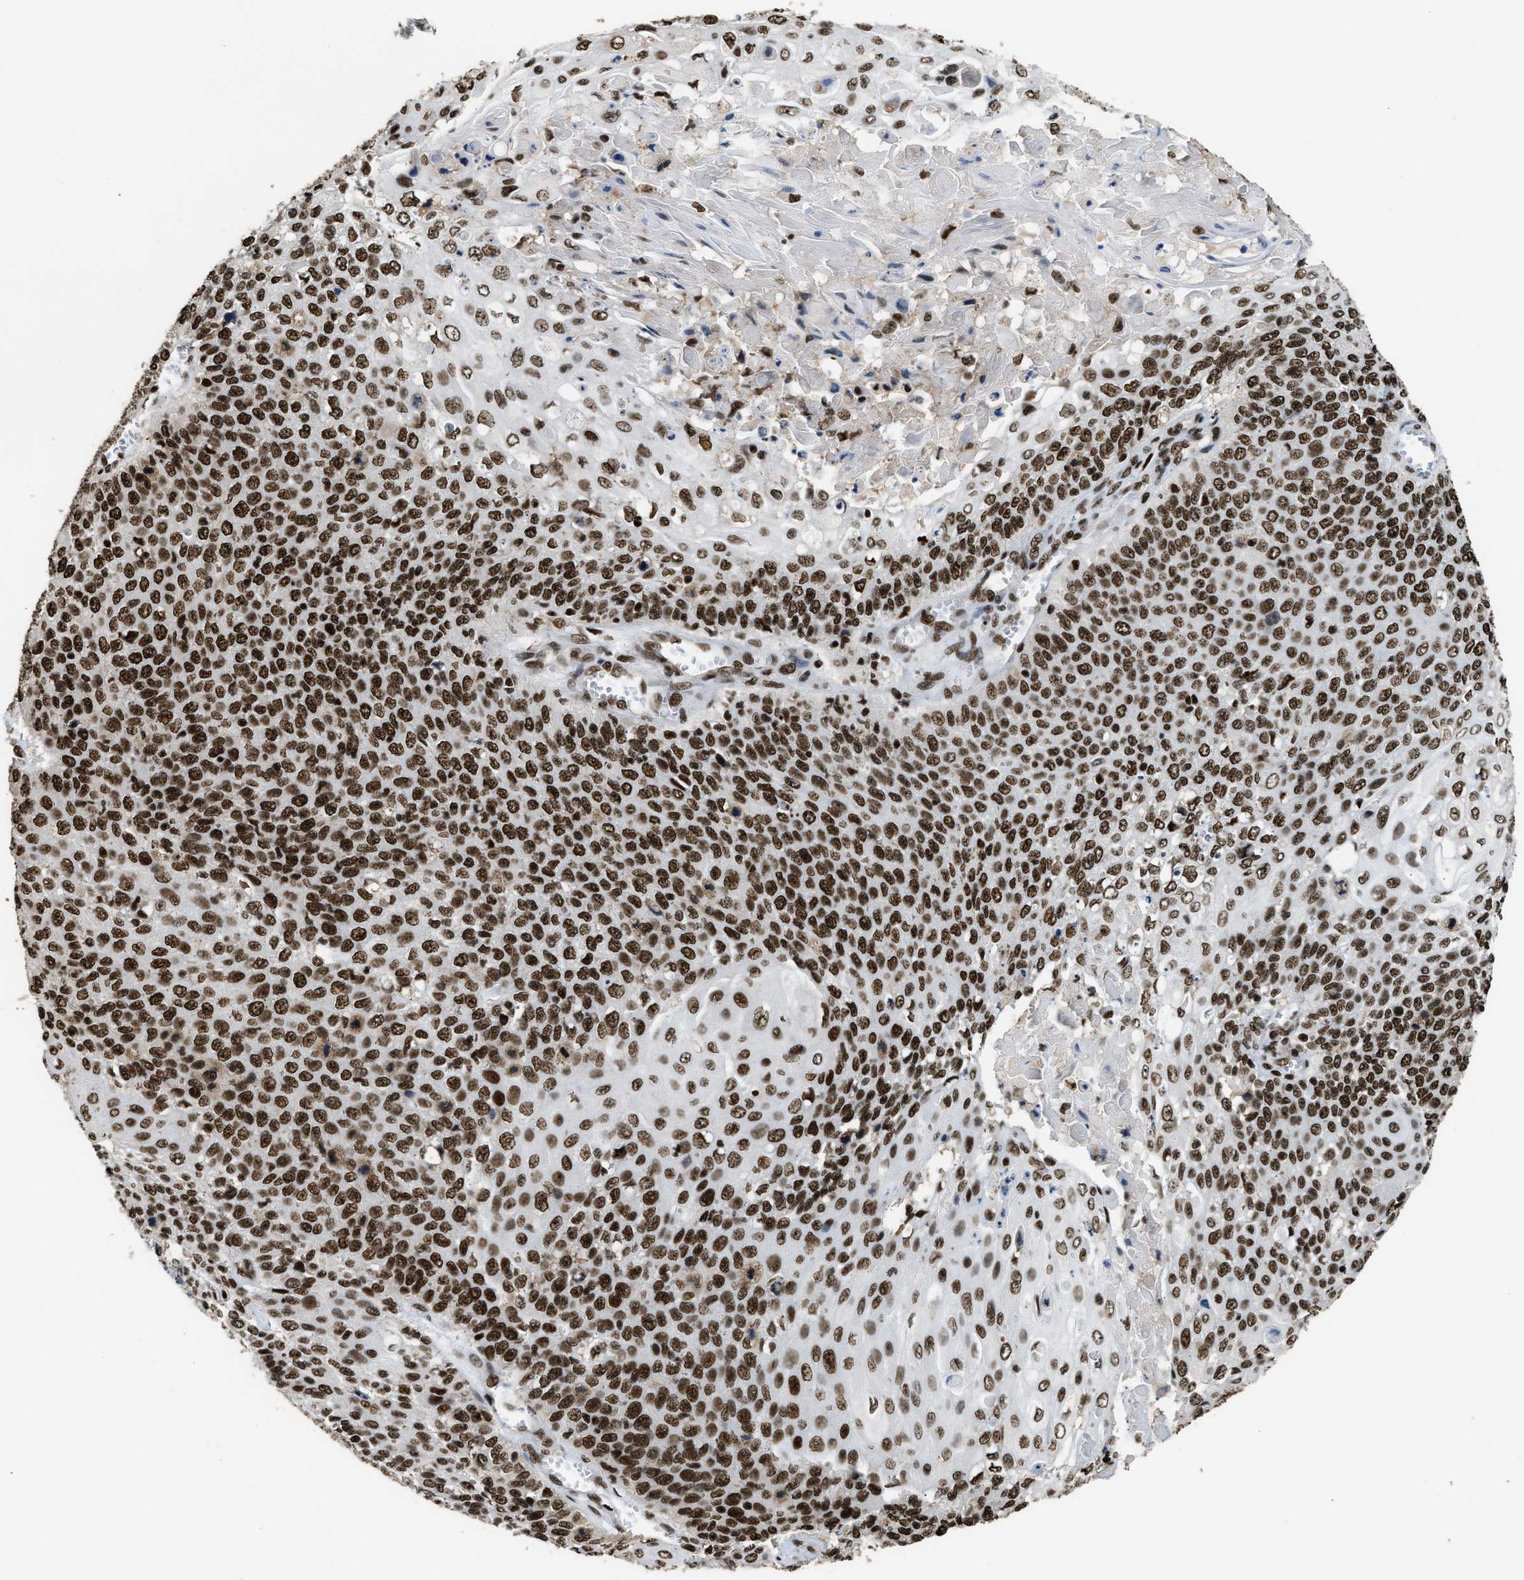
{"staining": {"intensity": "strong", "quantity": ">75%", "location": "nuclear"}, "tissue": "cervical cancer", "cell_type": "Tumor cells", "image_type": "cancer", "snomed": [{"axis": "morphology", "description": "Squamous cell carcinoma, NOS"}, {"axis": "topography", "description": "Cervix"}], "caption": "Immunohistochemical staining of squamous cell carcinoma (cervical) exhibits high levels of strong nuclear protein expression in about >75% of tumor cells.", "gene": "RAD21", "patient": {"sex": "female", "age": 39}}